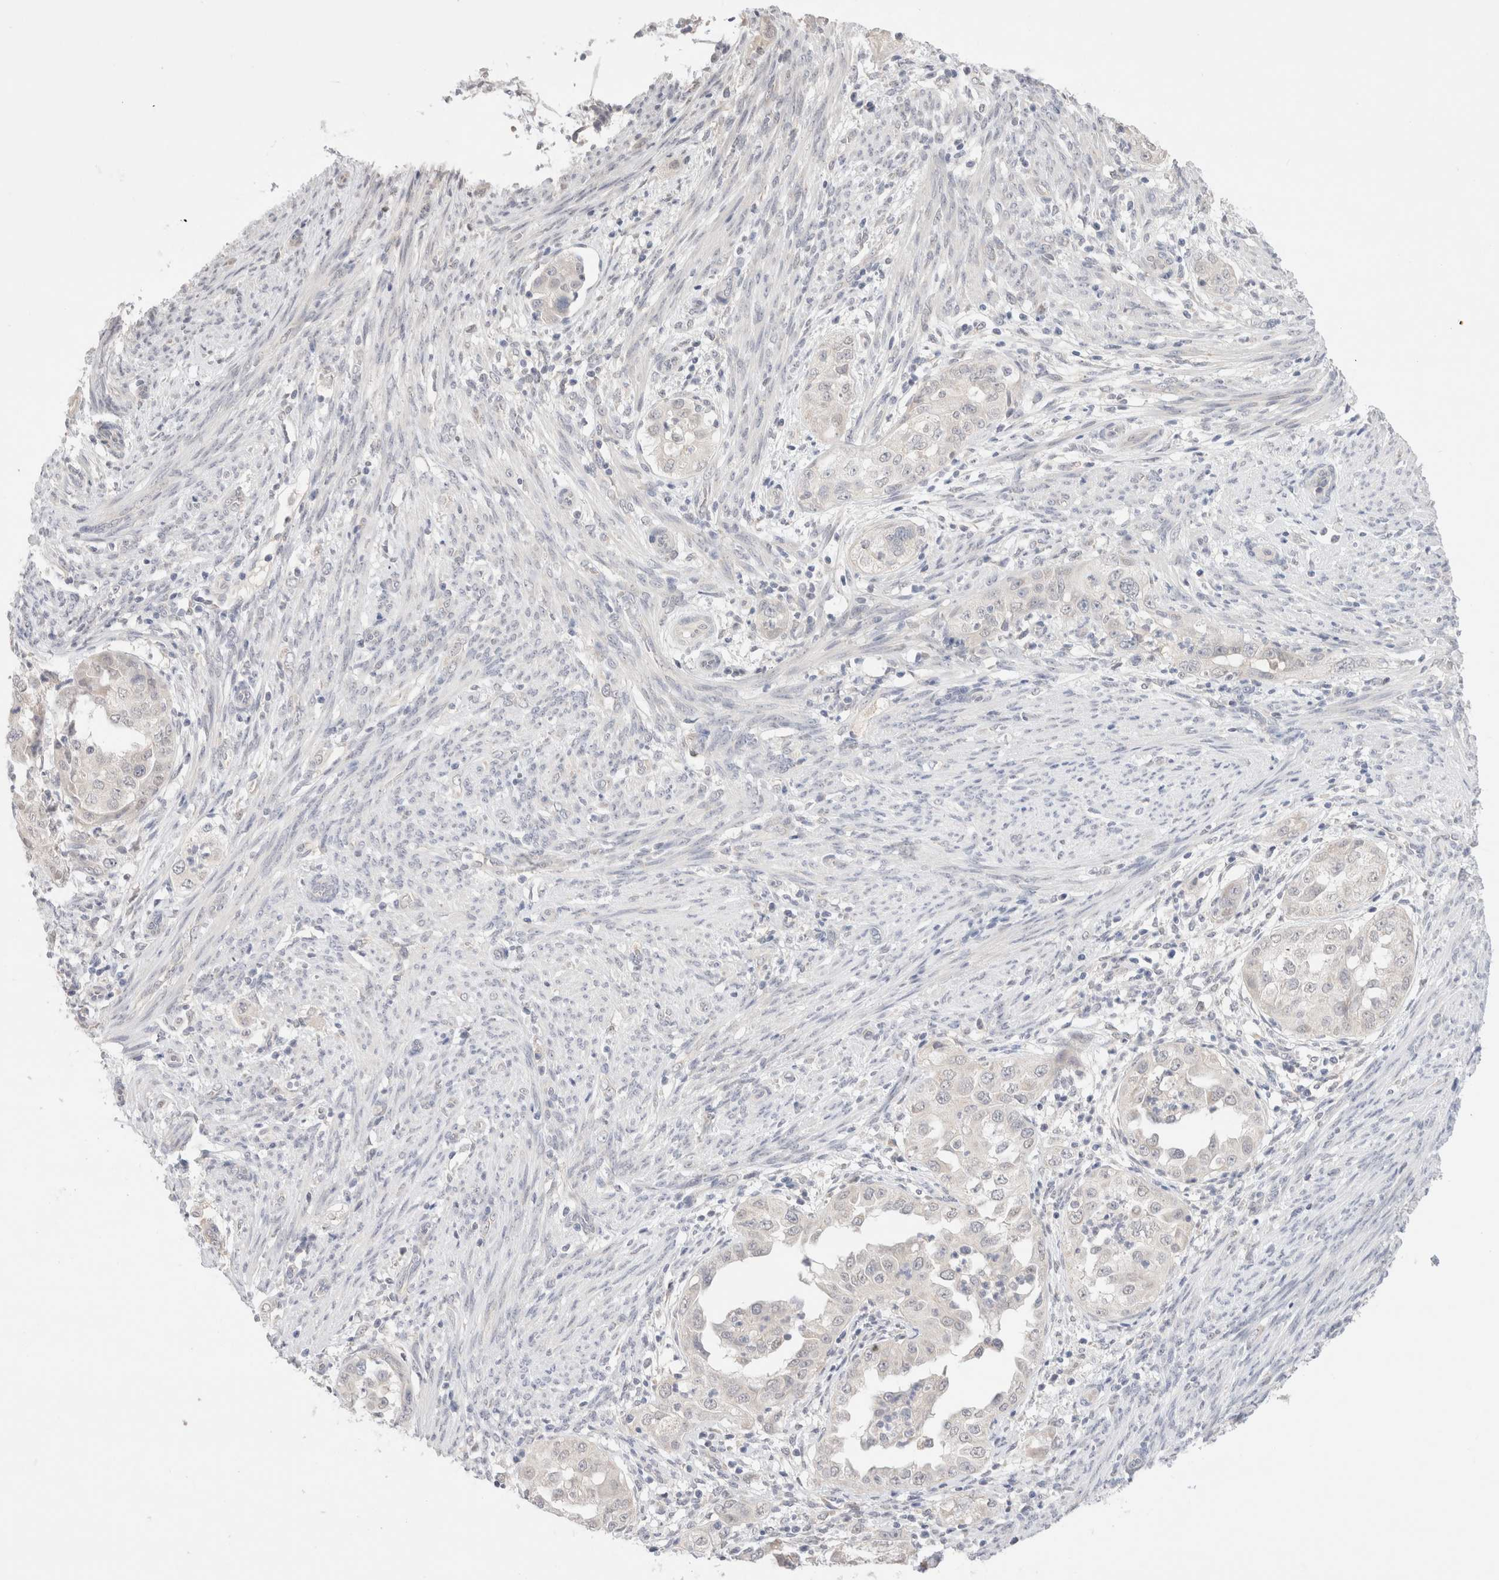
{"staining": {"intensity": "negative", "quantity": "none", "location": "none"}, "tissue": "endometrial cancer", "cell_type": "Tumor cells", "image_type": "cancer", "snomed": [{"axis": "morphology", "description": "Adenocarcinoma, NOS"}, {"axis": "topography", "description": "Endometrium"}], "caption": "Human endometrial adenocarcinoma stained for a protein using immunohistochemistry exhibits no staining in tumor cells.", "gene": "SPATA20", "patient": {"sex": "female", "age": 85}}